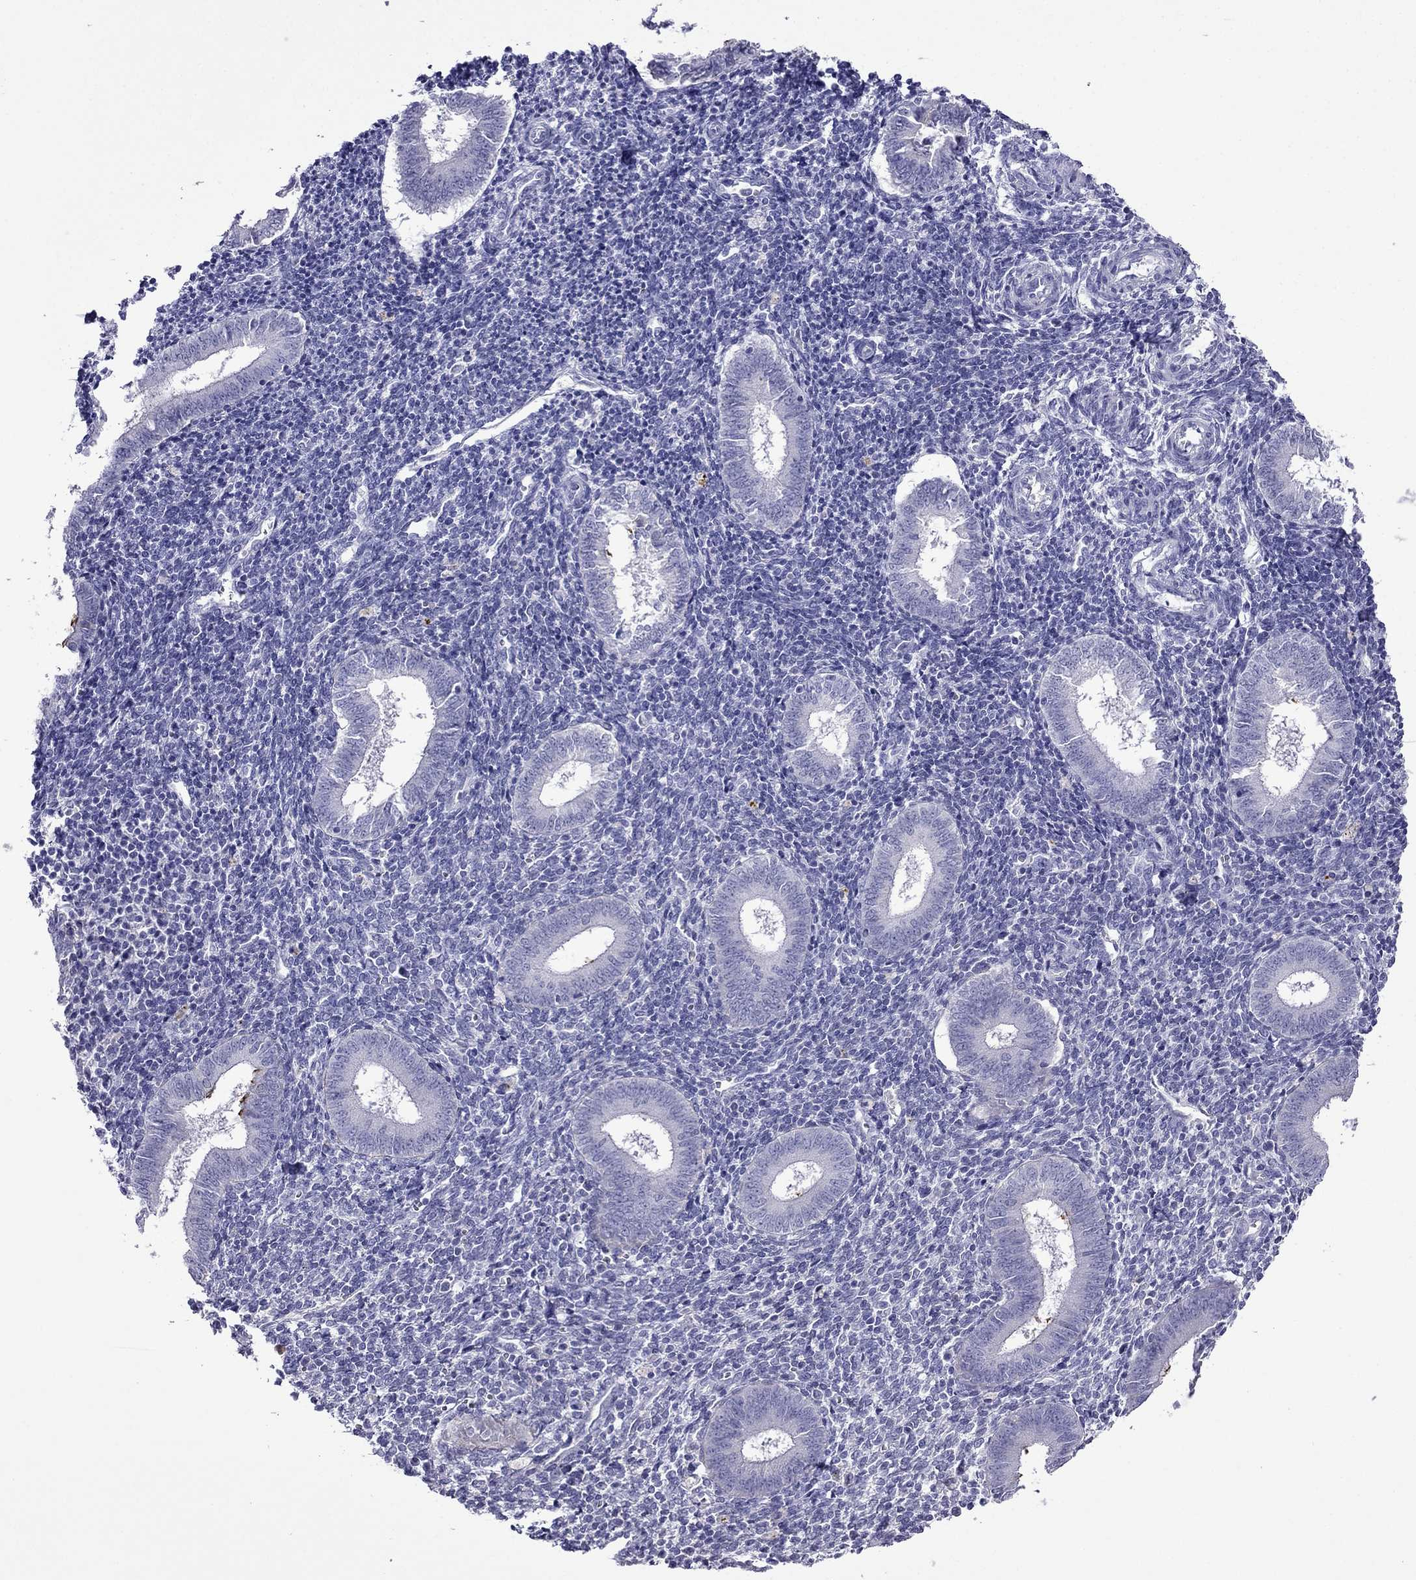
{"staining": {"intensity": "negative", "quantity": "none", "location": "none"}, "tissue": "endometrium", "cell_type": "Cells in endometrial stroma", "image_type": "normal", "snomed": [{"axis": "morphology", "description": "Normal tissue, NOS"}, {"axis": "topography", "description": "Endometrium"}], "caption": "DAB immunohistochemical staining of unremarkable human endometrium demonstrates no significant expression in cells in endometrial stroma.", "gene": "CDHR4", "patient": {"sex": "female", "age": 25}}